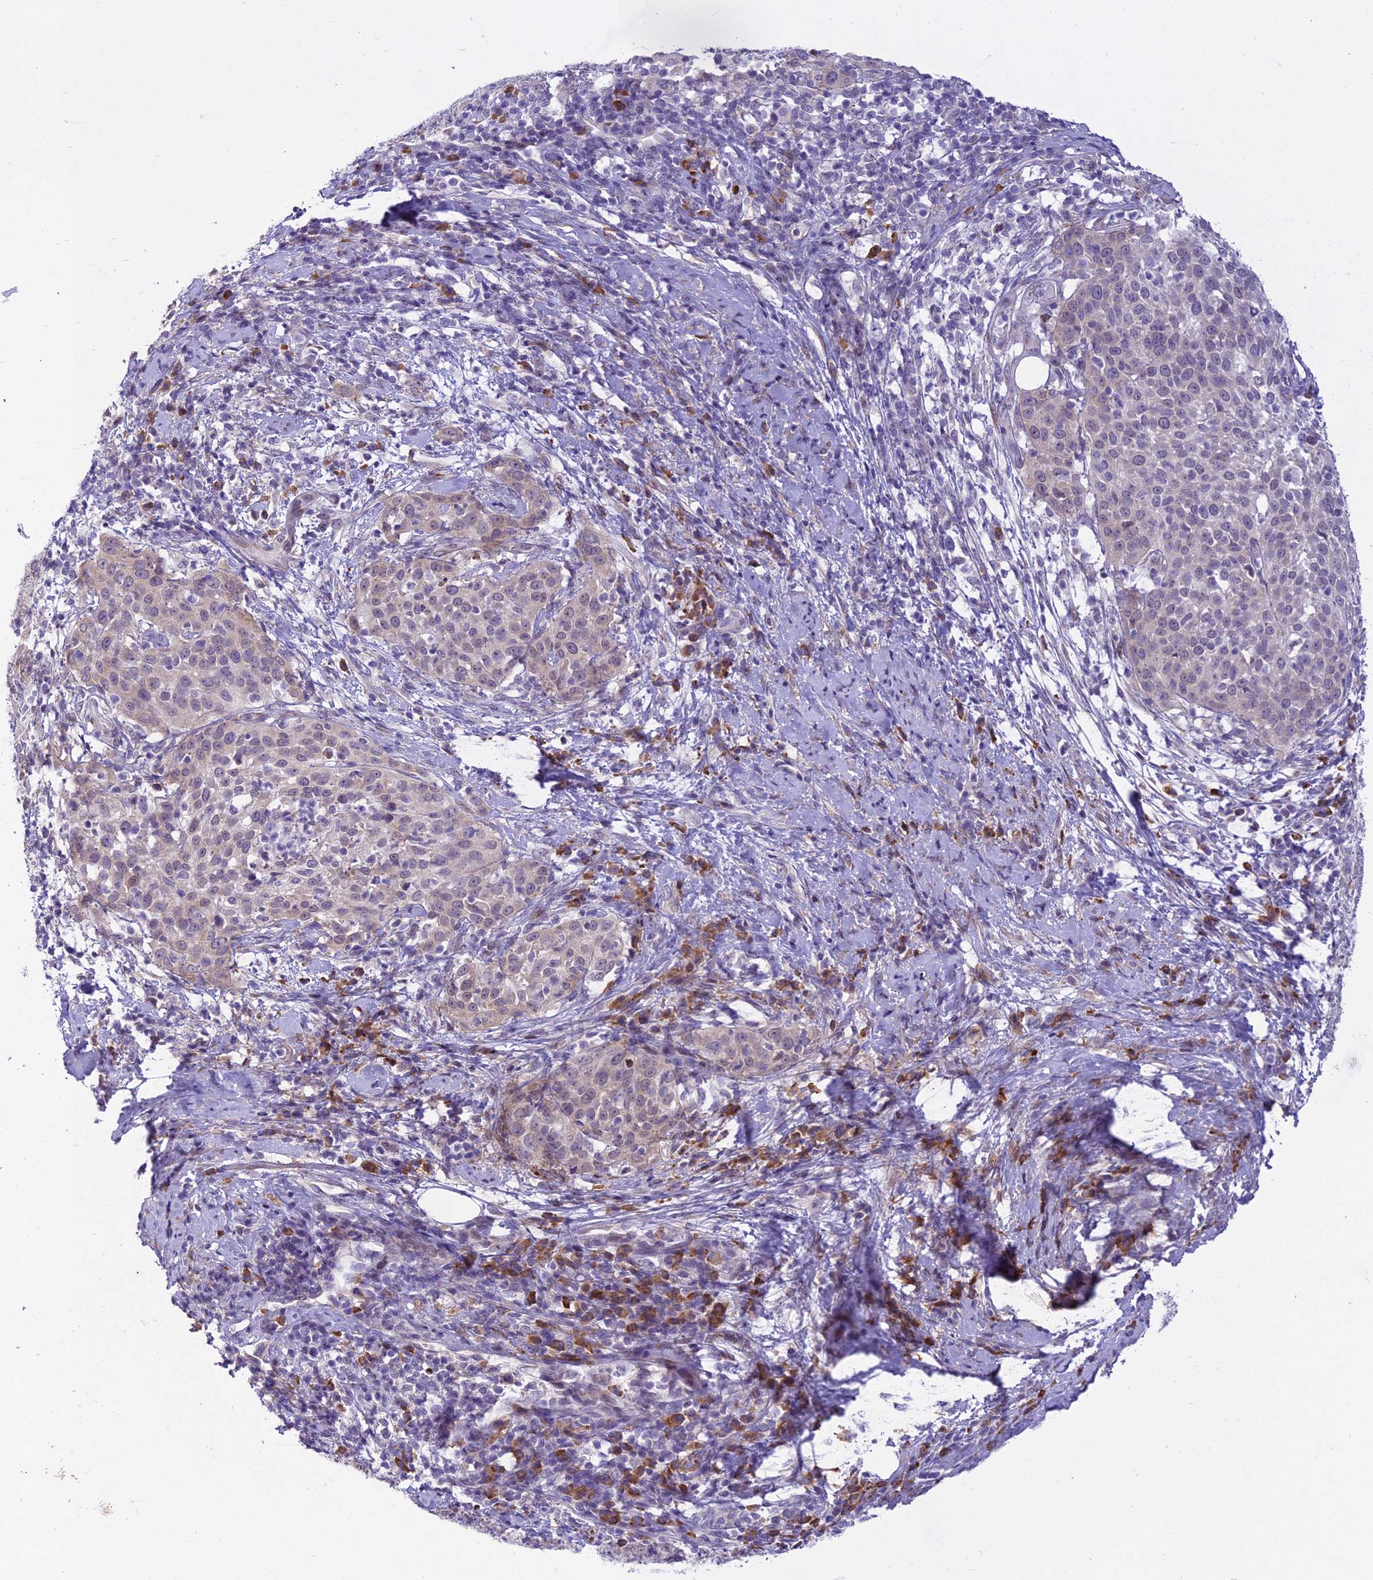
{"staining": {"intensity": "weak", "quantity": "<25%", "location": "cytoplasmic/membranous"}, "tissue": "cervical cancer", "cell_type": "Tumor cells", "image_type": "cancer", "snomed": [{"axis": "morphology", "description": "Squamous cell carcinoma, NOS"}, {"axis": "topography", "description": "Cervix"}], "caption": "Tumor cells show no significant expression in cervical cancer.", "gene": "NEURL2", "patient": {"sex": "female", "age": 57}}